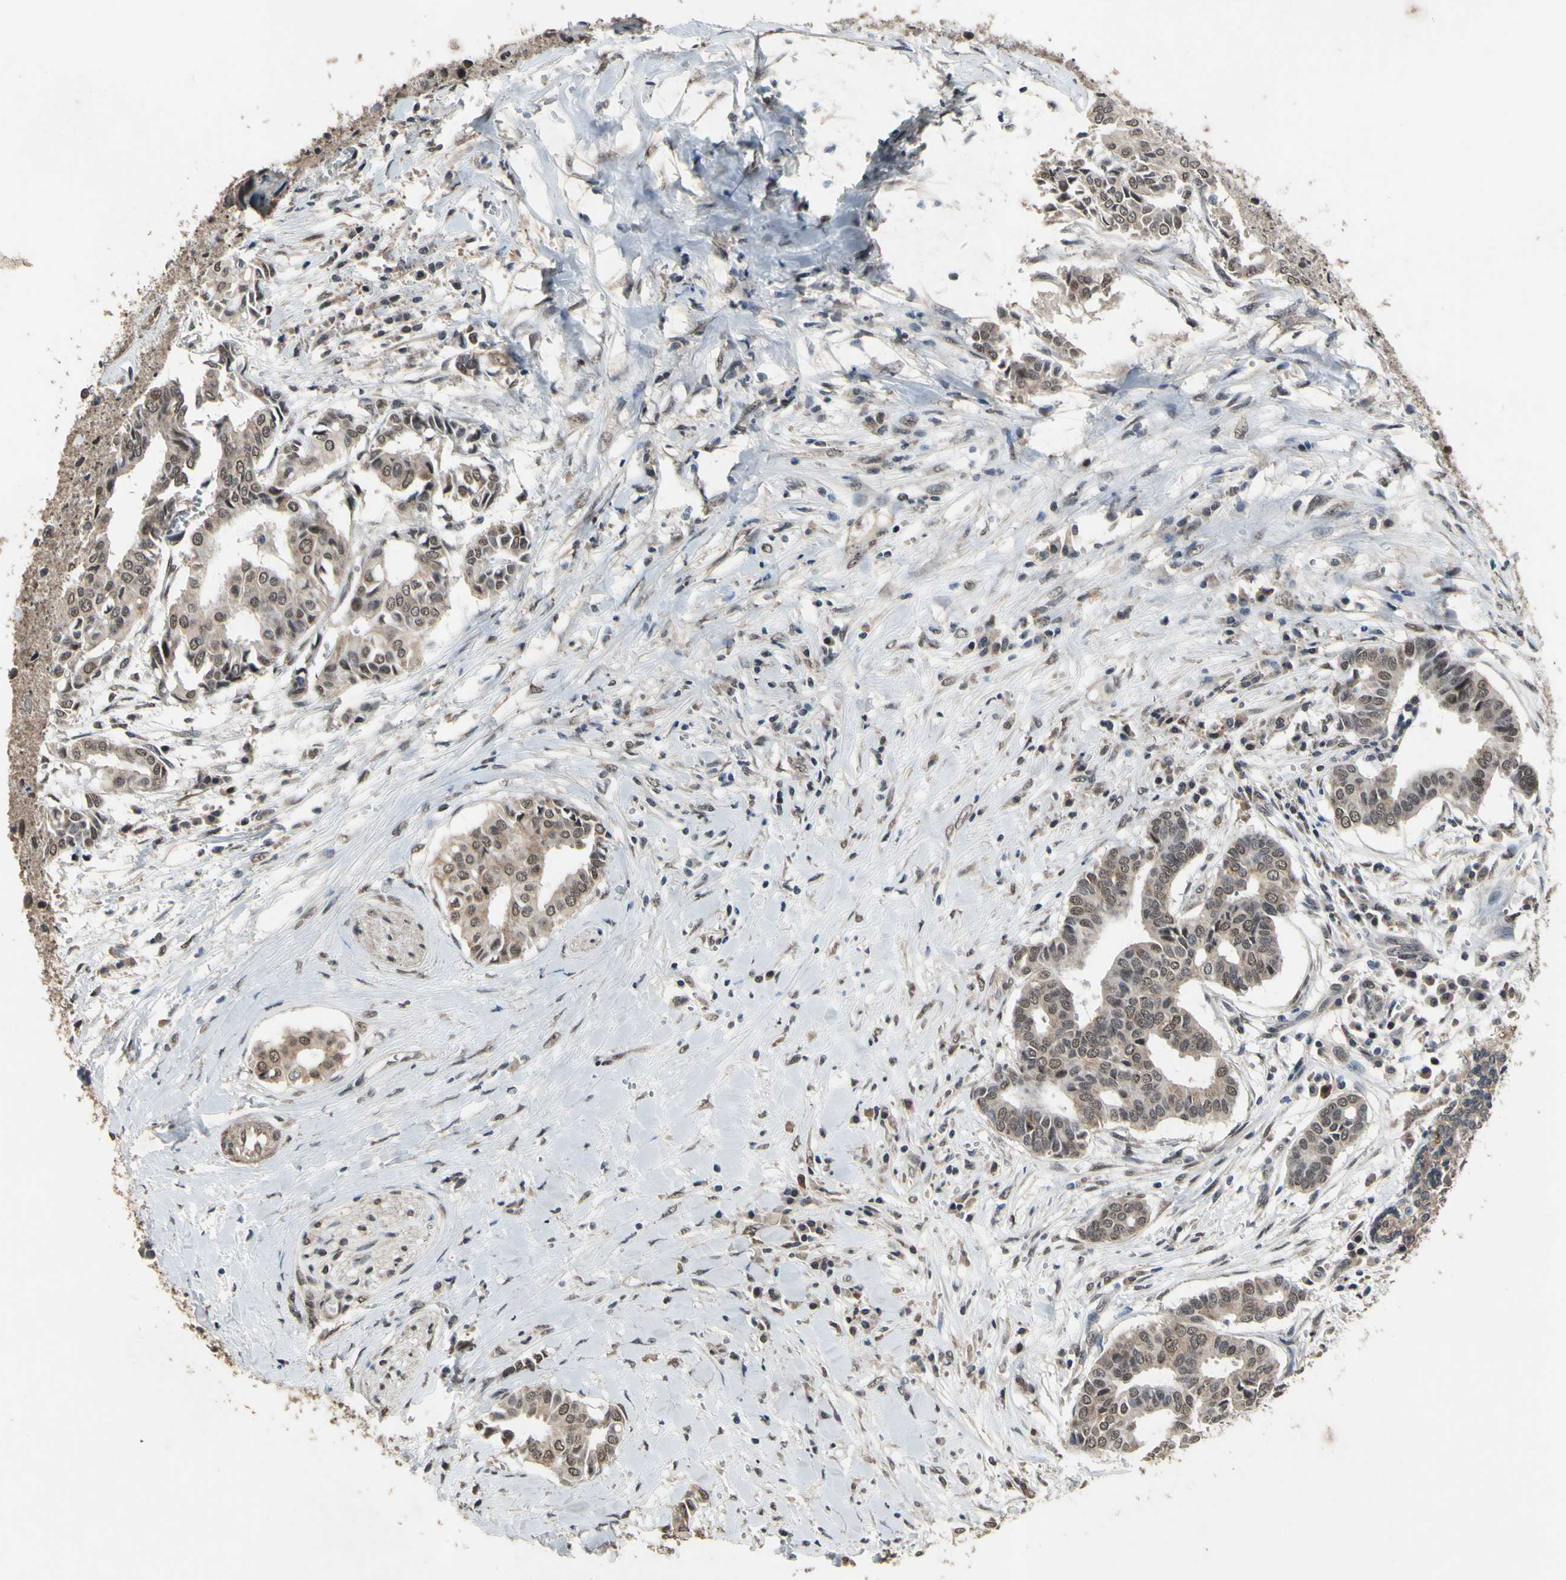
{"staining": {"intensity": "moderate", "quantity": ">75%", "location": "cytoplasmic/membranous,nuclear"}, "tissue": "head and neck cancer", "cell_type": "Tumor cells", "image_type": "cancer", "snomed": [{"axis": "morphology", "description": "Adenocarcinoma, NOS"}, {"axis": "topography", "description": "Salivary gland"}, {"axis": "topography", "description": "Head-Neck"}], "caption": "Head and neck adenocarcinoma stained for a protein reveals moderate cytoplasmic/membranous and nuclear positivity in tumor cells.", "gene": "ZNF174", "patient": {"sex": "female", "age": 59}}